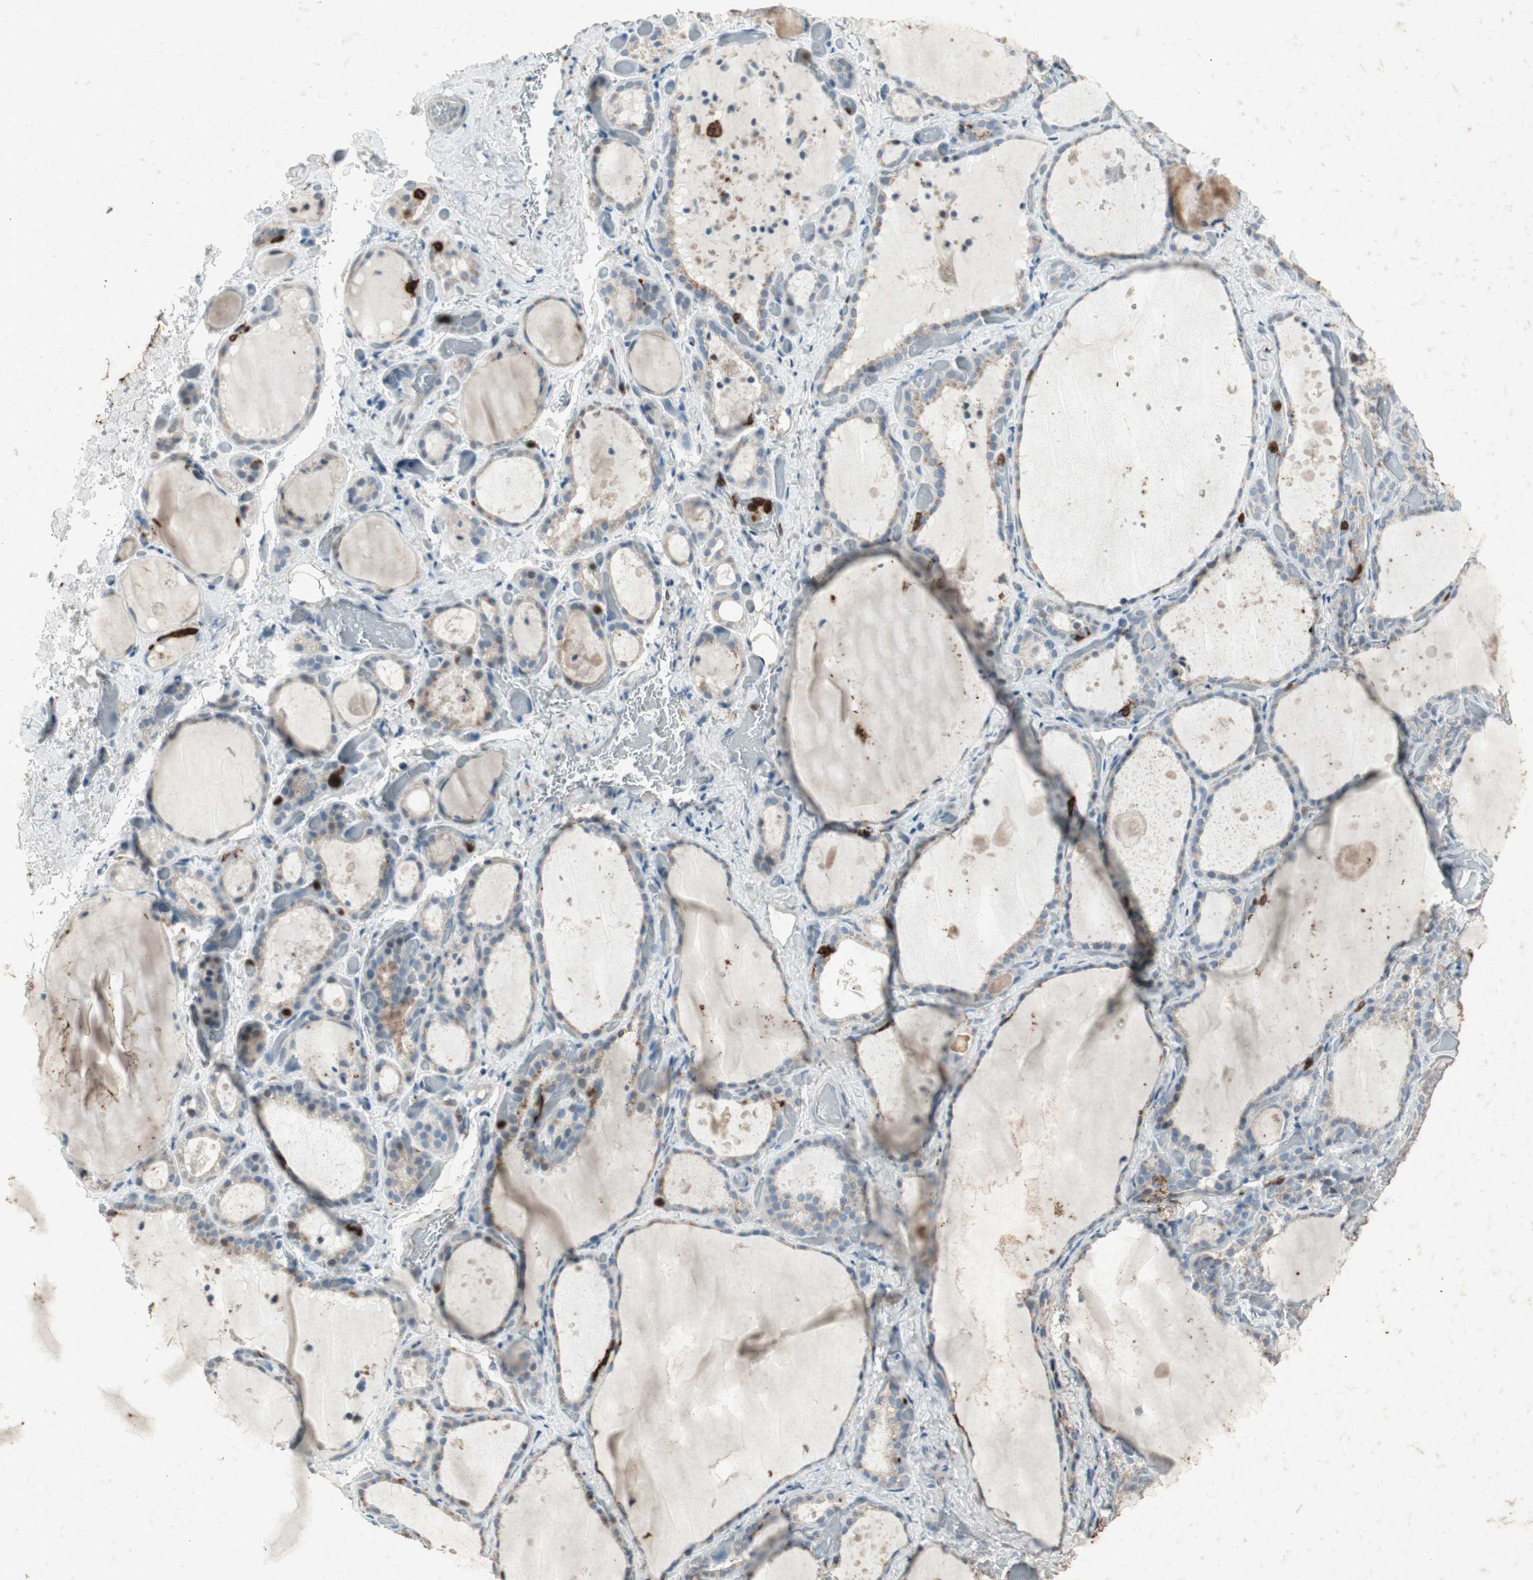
{"staining": {"intensity": "negative", "quantity": "none", "location": "none"}, "tissue": "thyroid gland", "cell_type": "Glandular cells", "image_type": "normal", "snomed": [{"axis": "morphology", "description": "Normal tissue, NOS"}, {"axis": "topography", "description": "Thyroid gland"}], "caption": "Human thyroid gland stained for a protein using immunohistochemistry displays no expression in glandular cells.", "gene": "TYROBP", "patient": {"sex": "female", "age": 44}}